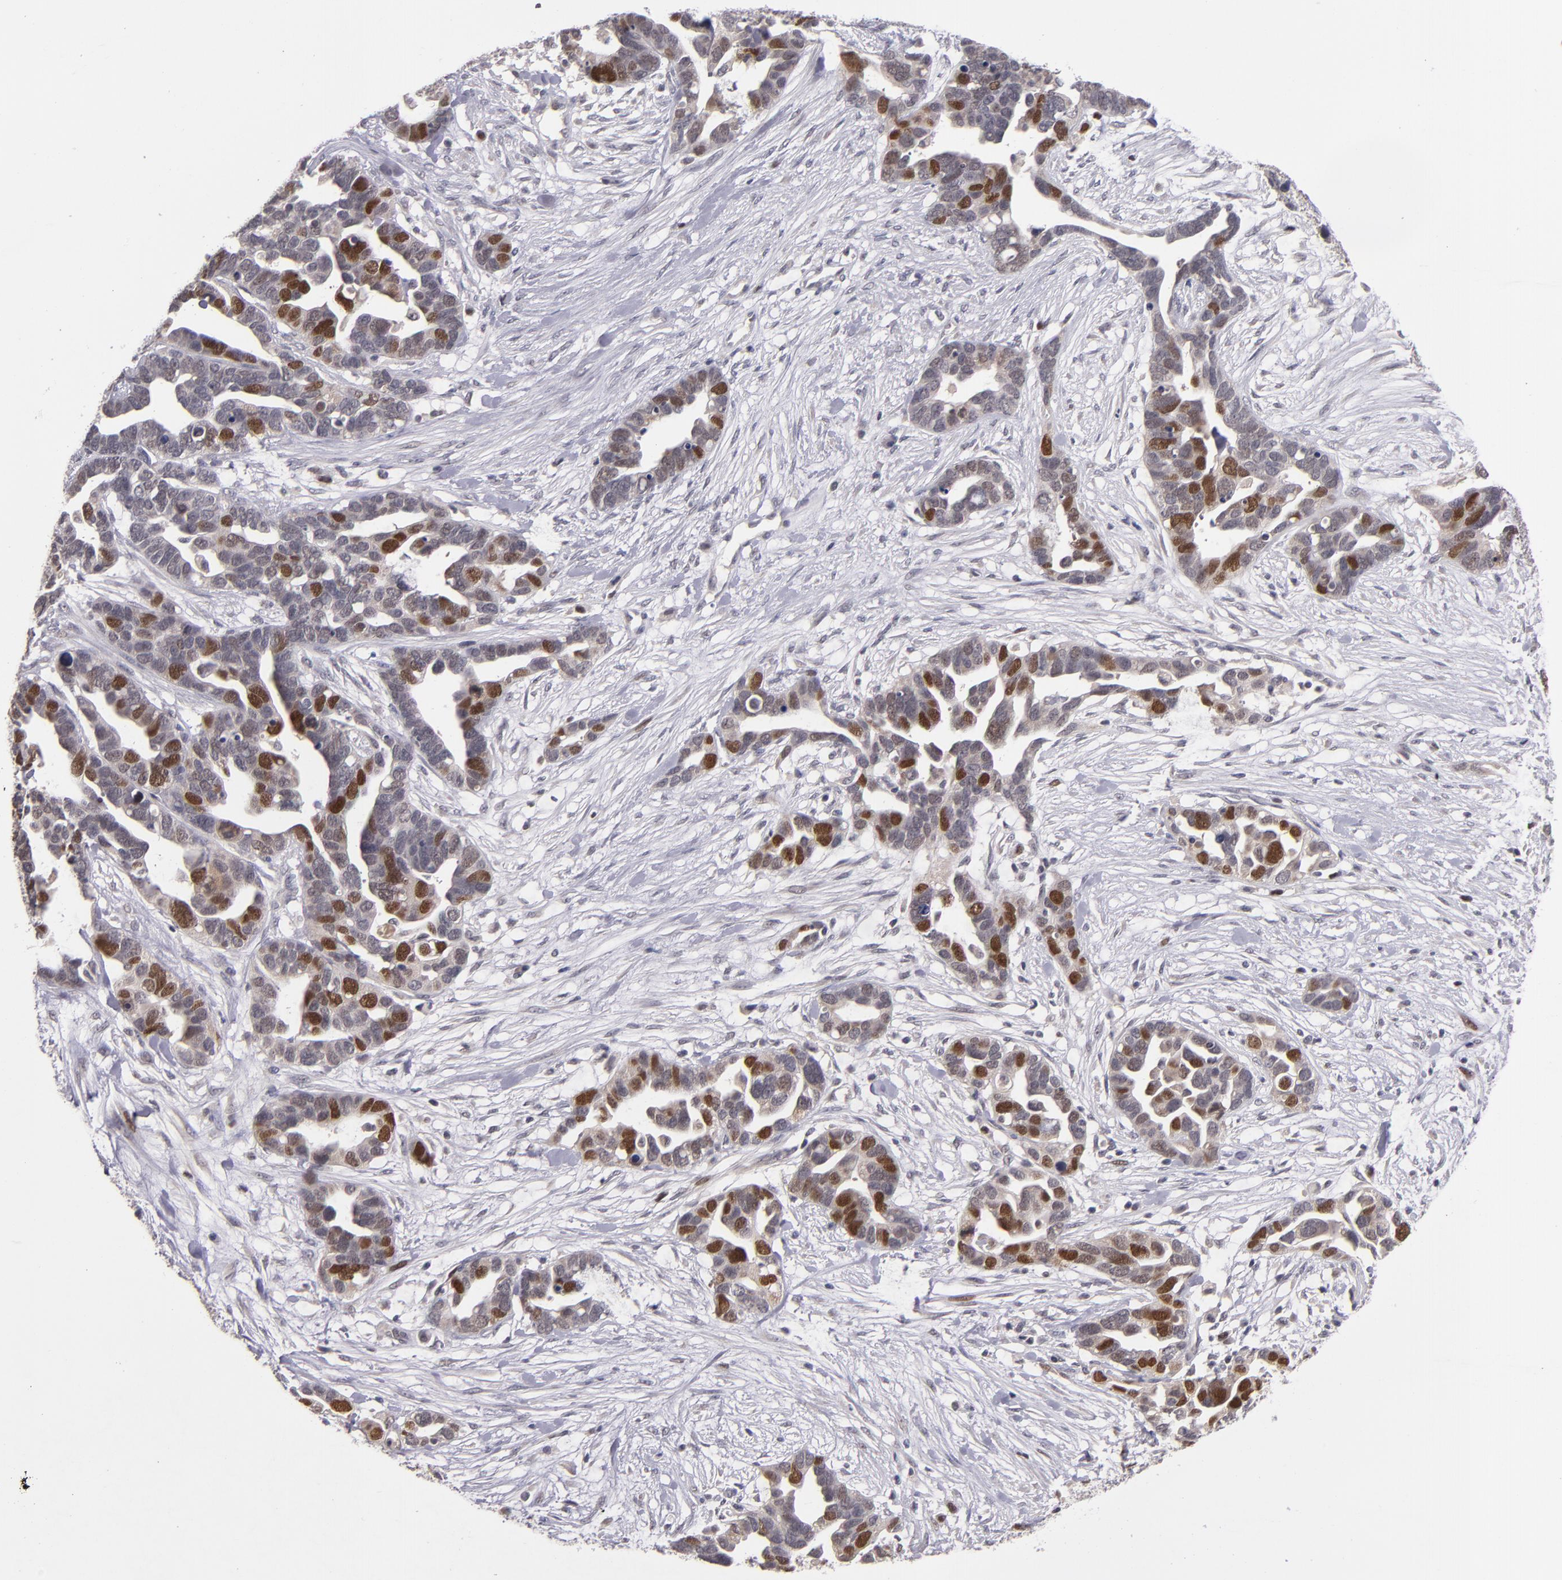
{"staining": {"intensity": "strong", "quantity": "25%-75%", "location": "nuclear"}, "tissue": "ovarian cancer", "cell_type": "Tumor cells", "image_type": "cancer", "snomed": [{"axis": "morphology", "description": "Cystadenocarcinoma, serous, NOS"}, {"axis": "topography", "description": "Ovary"}], "caption": "Protein expression analysis of human ovarian cancer reveals strong nuclear expression in approximately 25%-75% of tumor cells.", "gene": "CDC7", "patient": {"sex": "female", "age": 54}}